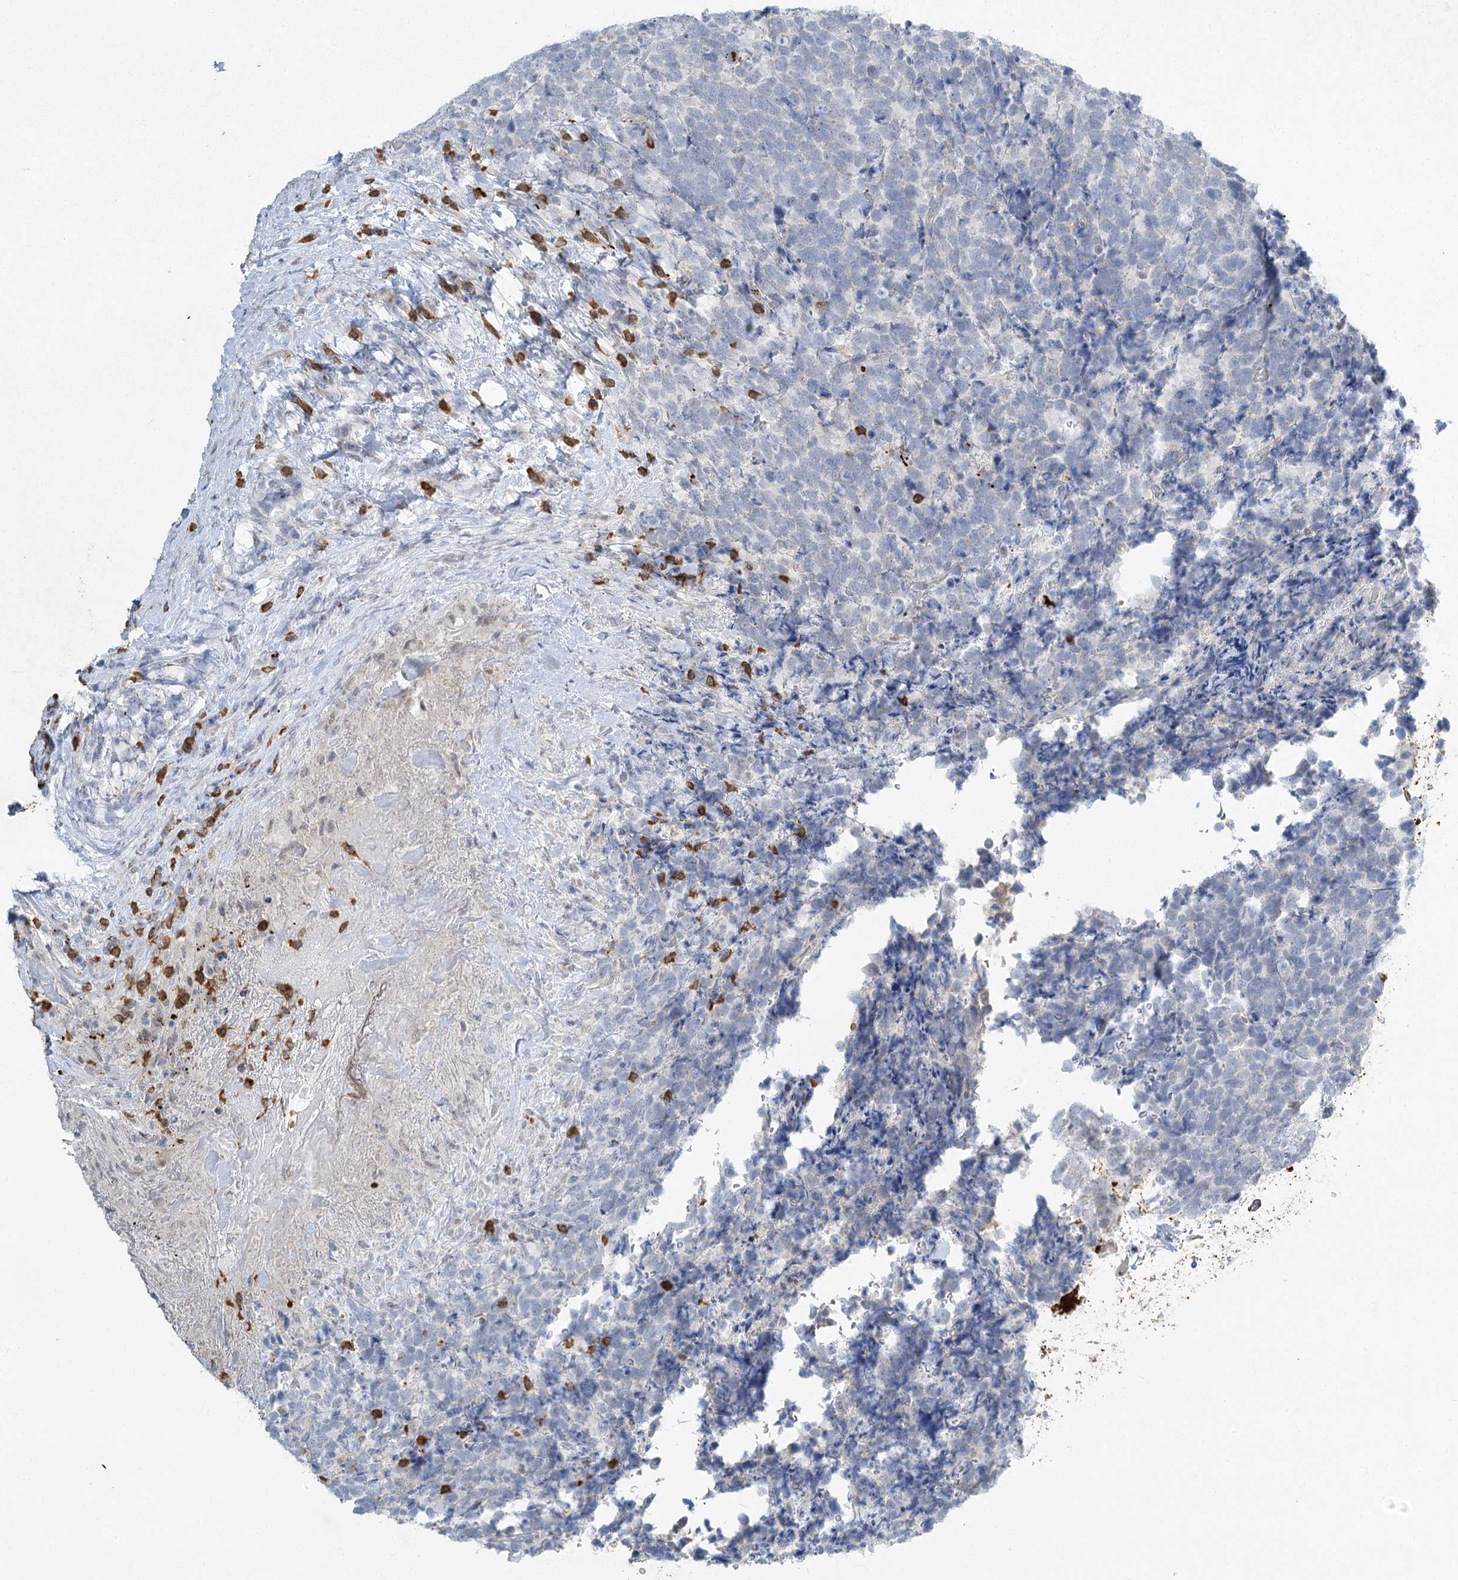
{"staining": {"intensity": "negative", "quantity": "none", "location": "none"}, "tissue": "urothelial cancer", "cell_type": "Tumor cells", "image_type": "cancer", "snomed": [{"axis": "morphology", "description": "Urothelial carcinoma, High grade"}, {"axis": "topography", "description": "Urinary bladder"}], "caption": "Urothelial carcinoma (high-grade) was stained to show a protein in brown. There is no significant staining in tumor cells.", "gene": "ABITRAM", "patient": {"sex": "female", "age": 82}}